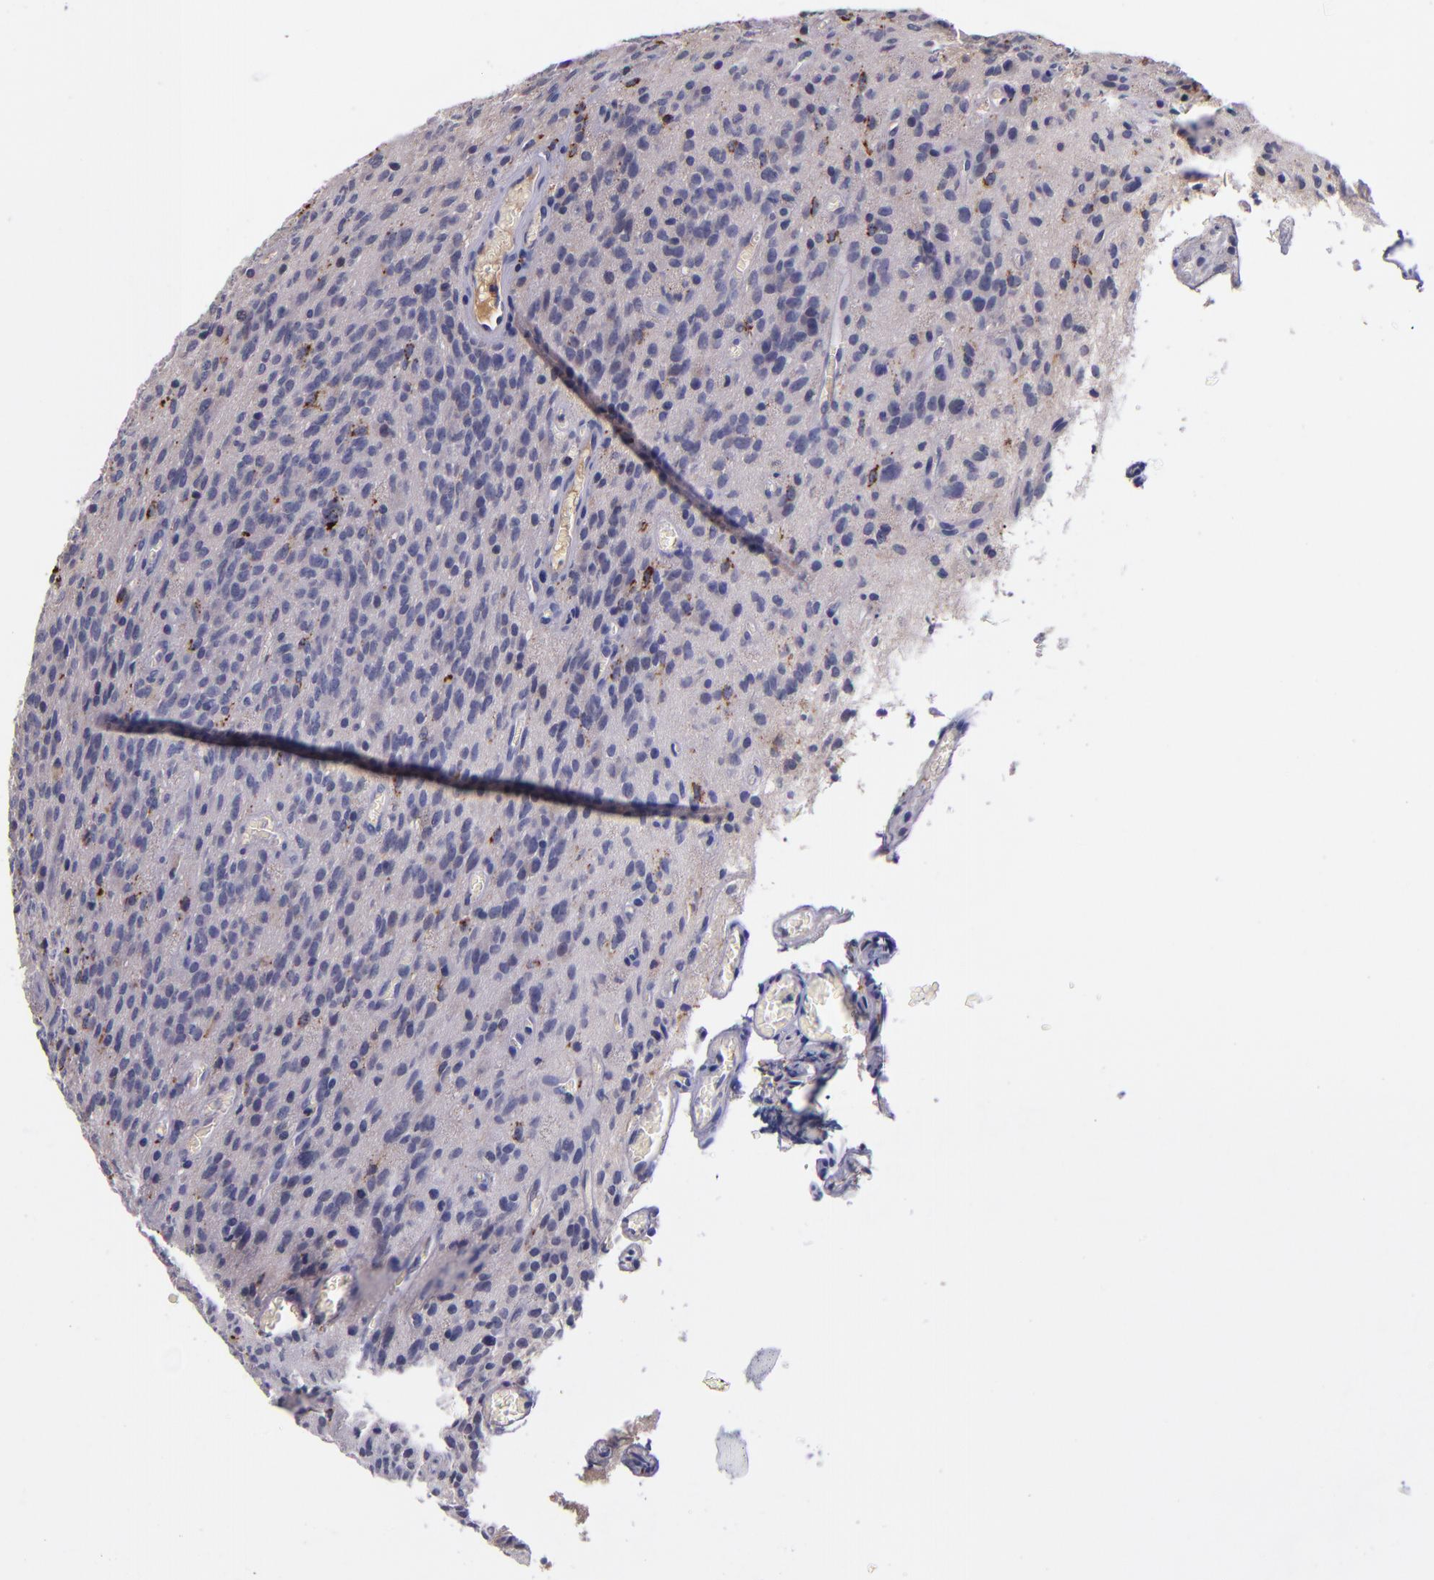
{"staining": {"intensity": "negative", "quantity": "none", "location": "none"}, "tissue": "glioma", "cell_type": "Tumor cells", "image_type": "cancer", "snomed": [{"axis": "morphology", "description": "Glioma, malignant, Low grade"}, {"axis": "topography", "description": "Brain"}], "caption": "Protein analysis of malignant low-grade glioma demonstrates no significant expression in tumor cells.", "gene": "RBP4", "patient": {"sex": "female", "age": 15}}